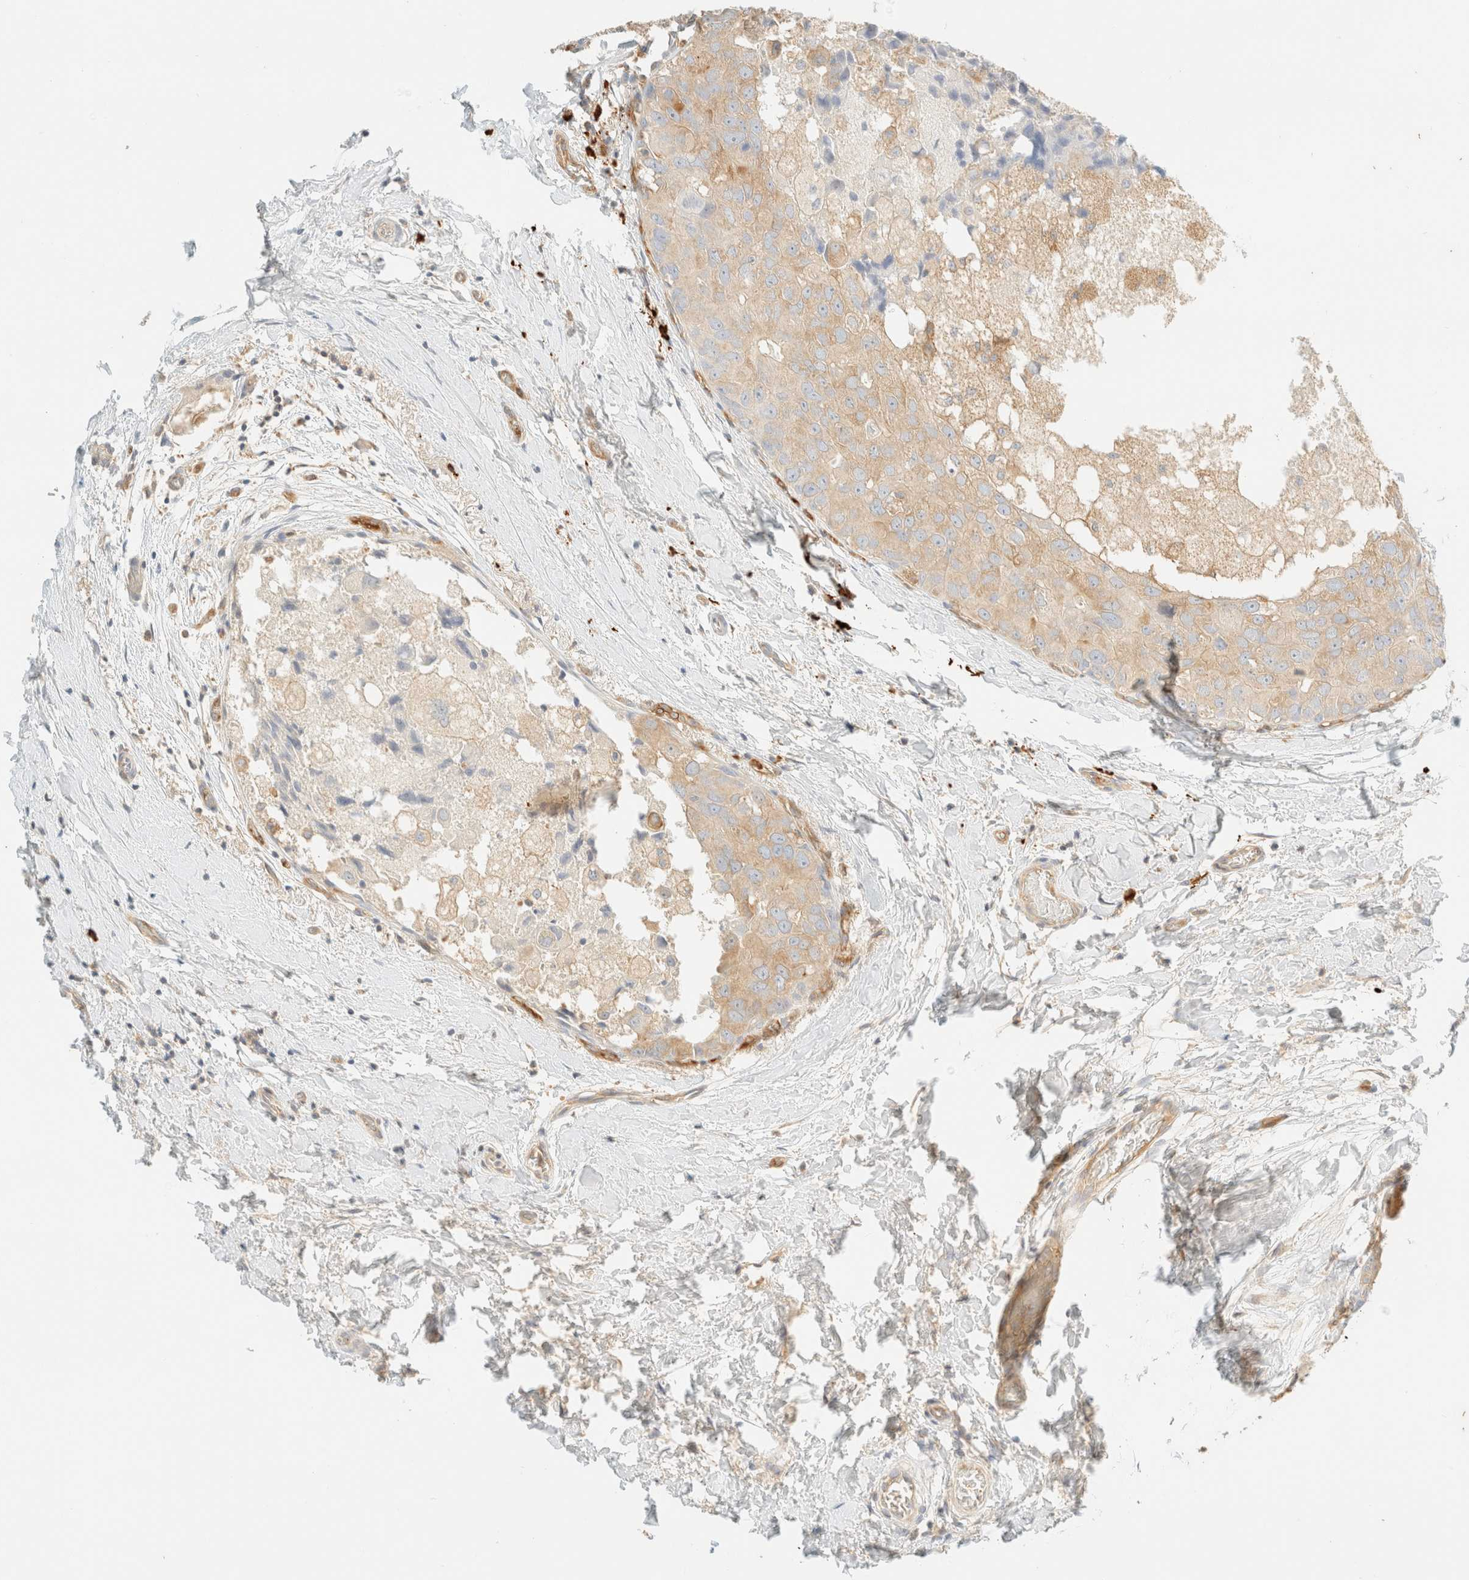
{"staining": {"intensity": "moderate", "quantity": "25%-75%", "location": "cytoplasmic/membranous"}, "tissue": "breast cancer", "cell_type": "Tumor cells", "image_type": "cancer", "snomed": [{"axis": "morphology", "description": "Duct carcinoma"}, {"axis": "topography", "description": "Breast"}], "caption": "Human breast invasive ductal carcinoma stained with a protein marker reveals moderate staining in tumor cells.", "gene": "FHOD1", "patient": {"sex": "female", "age": 62}}